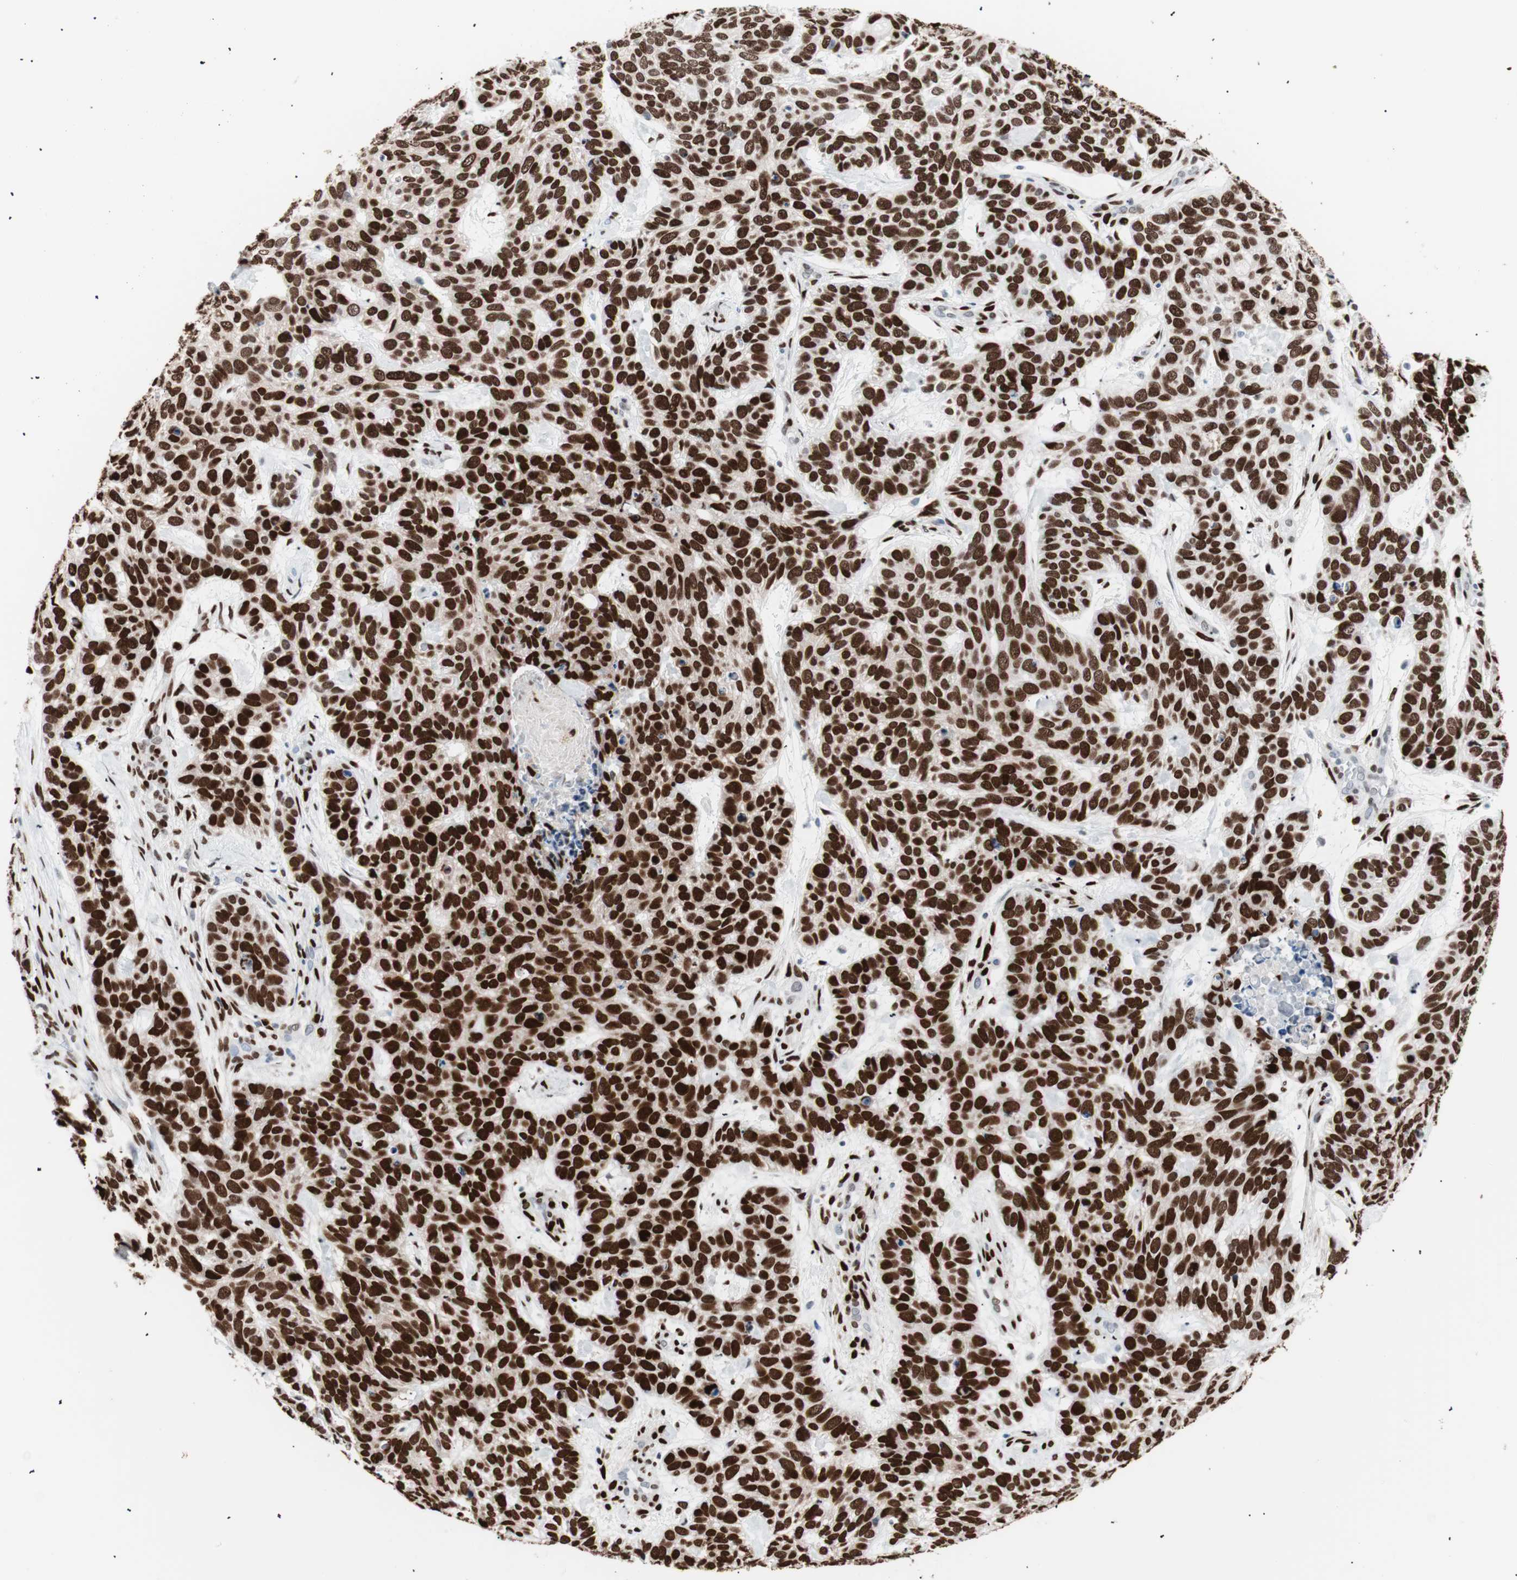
{"staining": {"intensity": "strong", "quantity": ">75%", "location": "nuclear"}, "tissue": "skin cancer", "cell_type": "Tumor cells", "image_type": "cancer", "snomed": [{"axis": "morphology", "description": "Basal cell carcinoma"}, {"axis": "topography", "description": "Skin"}], "caption": "A brown stain labels strong nuclear expression of a protein in skin cancer tumor cells. Nuclei are stained in blue.", "gene": "CEBPB", "patient": {"sex": "male", "age": 87}}